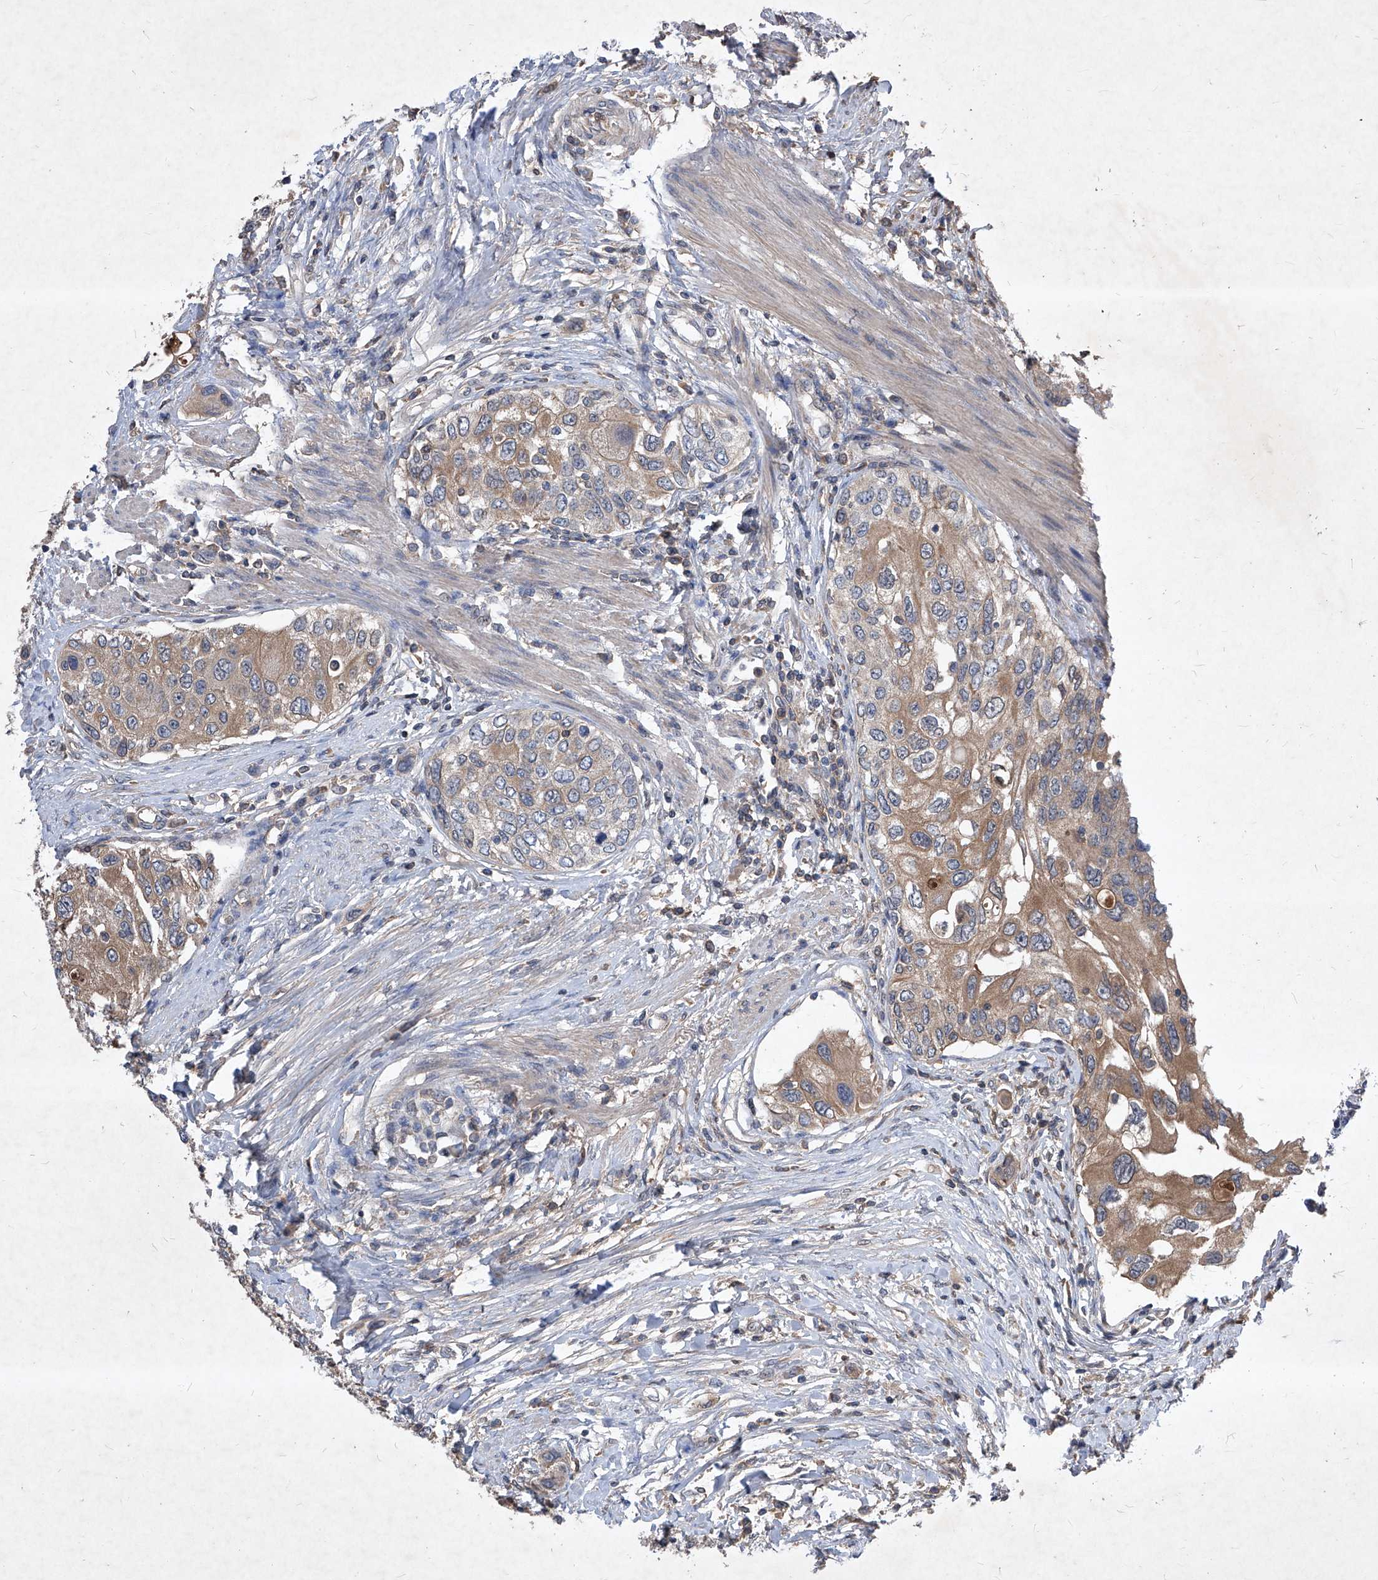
{"staining": {"intensity": "moderate", "quantity": ">75%", "location": "cytoplasmic/membranous"}, "tissue": "urothelial cancer", "cell_type": "Tumor cells", "image_type": "cancer", "snomed": [{"axis": "morphology", "description": "Urothelial carcinoma, High grade"}, {"axis": "topography", "description": "Urinary bladder"}], "caption": "Human urothelial carcinoma (high-grade) stained with a protein marker displays moderate staining in tumor cells.", "gene": "SYNGR1", "patient": {"sex": "female", "age": 56}}